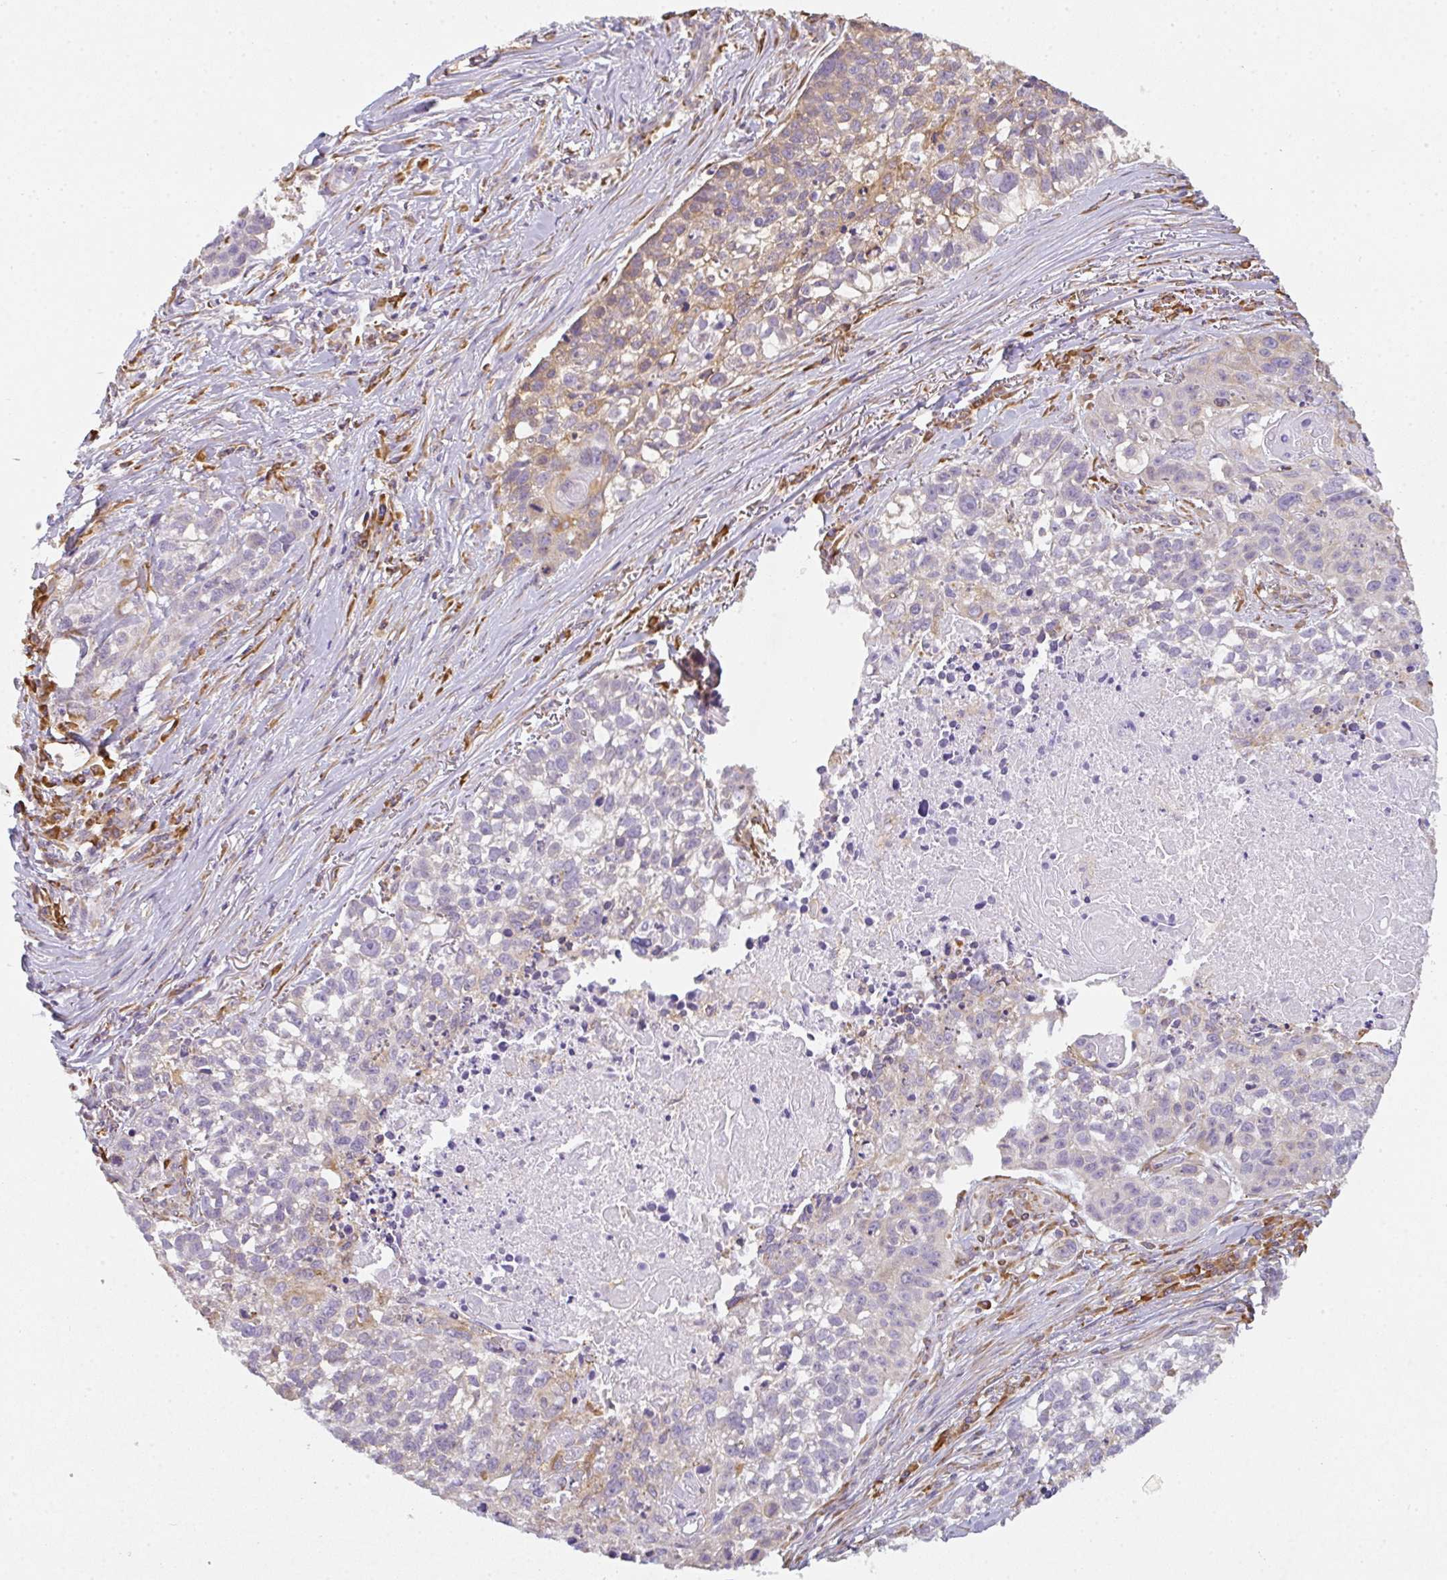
{"staining": {"intensity": "weak", "quantity": "25%-75%", "location": "cytoplasmic/membranous"}, "tissue": "lung cancer", "cell_type": "Tumor cells", "image_type": "cancer", "snomed": [{"axis": "morphology", "description": "Squamous cell carcinoma, NOS"}, {"axis": "topography", "description": "Lung"}], "caption": "About 25%-75% of tumor cells in squamous cell carcinoma (lung) show weak cytoplasmic/membranous protein expression as visualized by brown immunohistochemical staining.", "gene": "DOK4", "patient": {"sex": "male", "age": 74}}